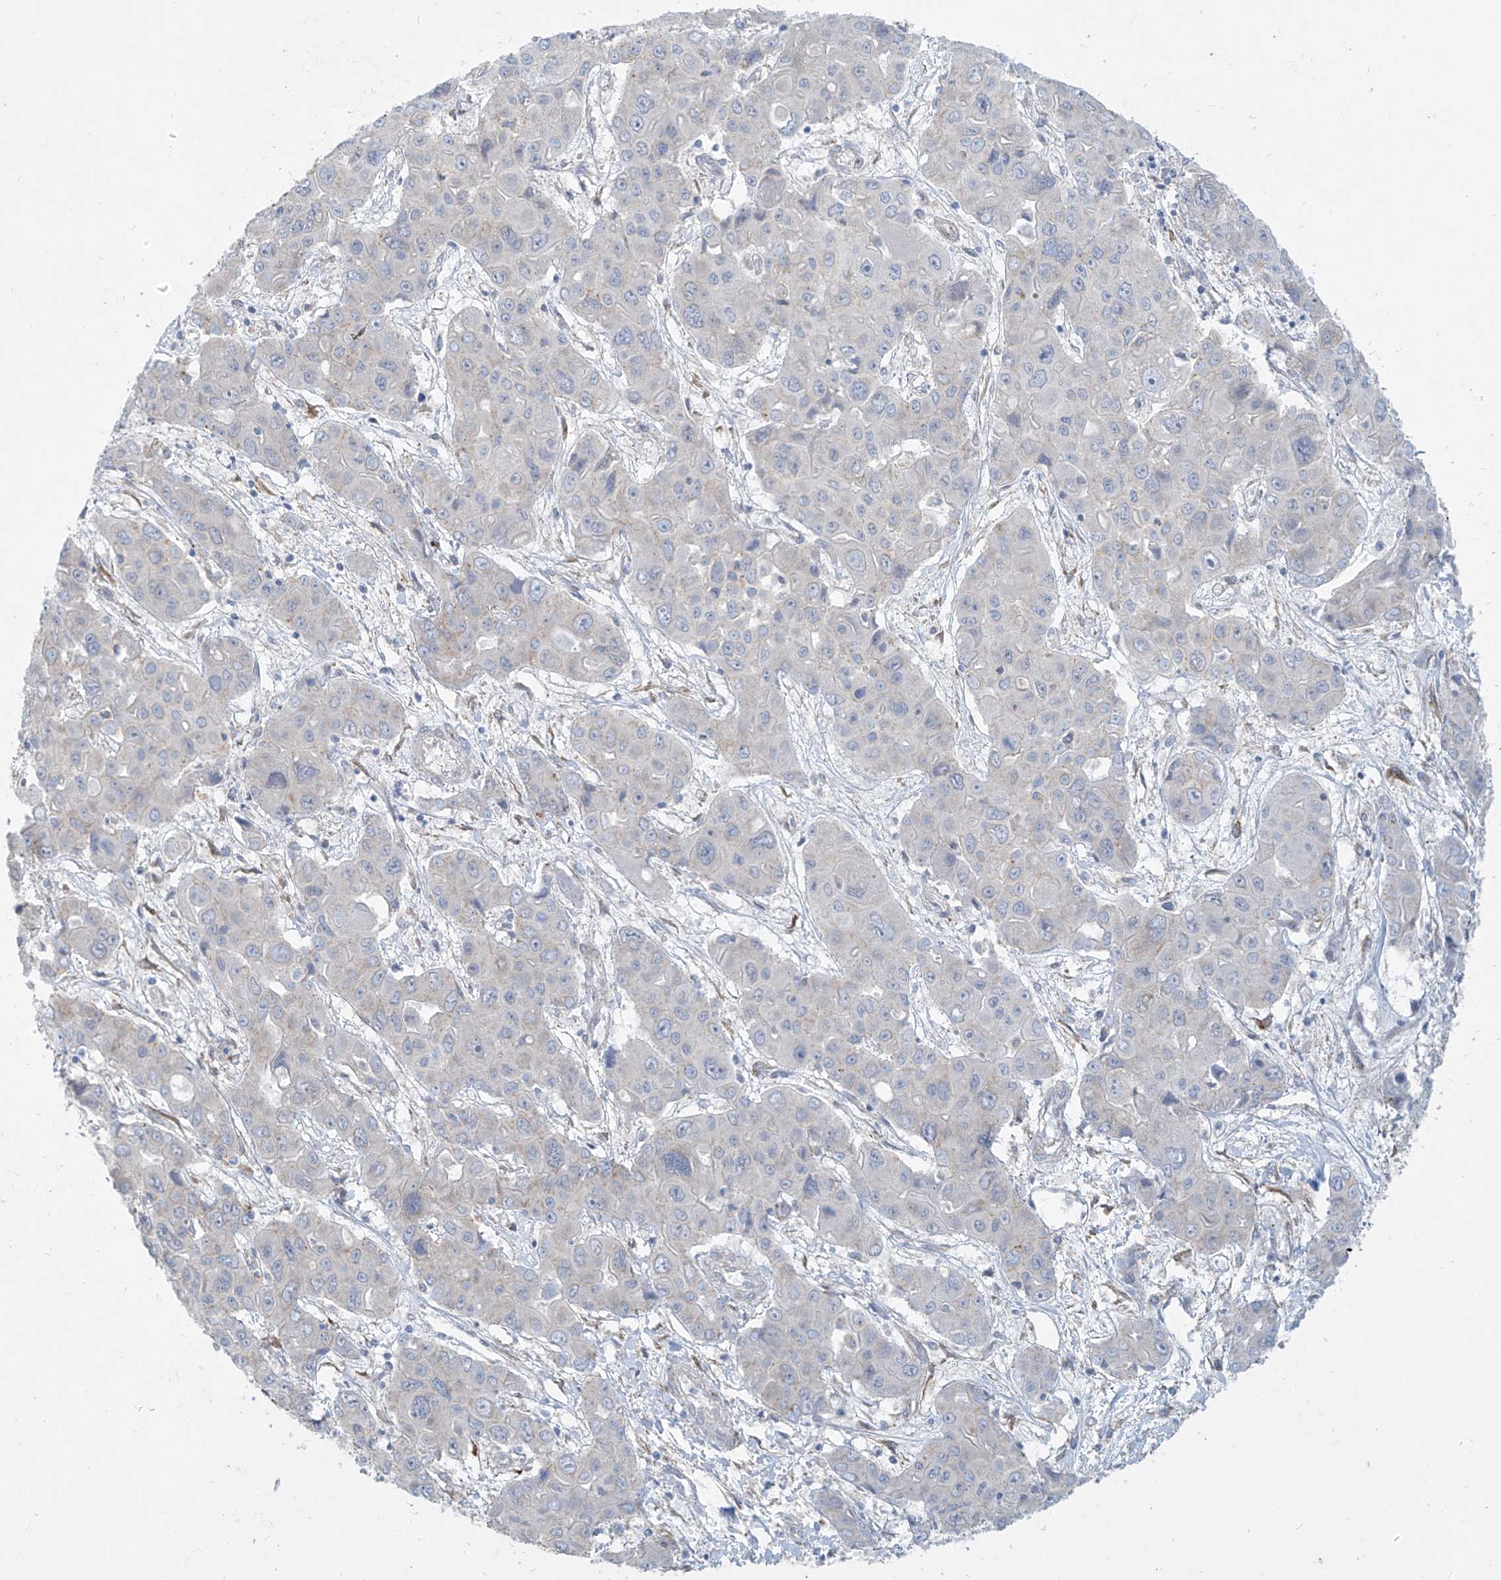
{"staining": {"intensity": "negative", "quantity": "none", "location": "none"}, "tissue": "liver cancer", "cell_type": "Tumor cells", "image_type": "cancer", "snomed": [{"axis": "morphology", "description": "Cholangiocarcinoma"}, {"axis": "topography", "description": "Liver"}], "caption": "IHC histopathology image of liver cholangiocarcinoma stained for a protein (brown), which demonstrates no expression in tumor cells.", "gene": "KRTAP25-1", "patient": {"sex": "male", "age": 67}}